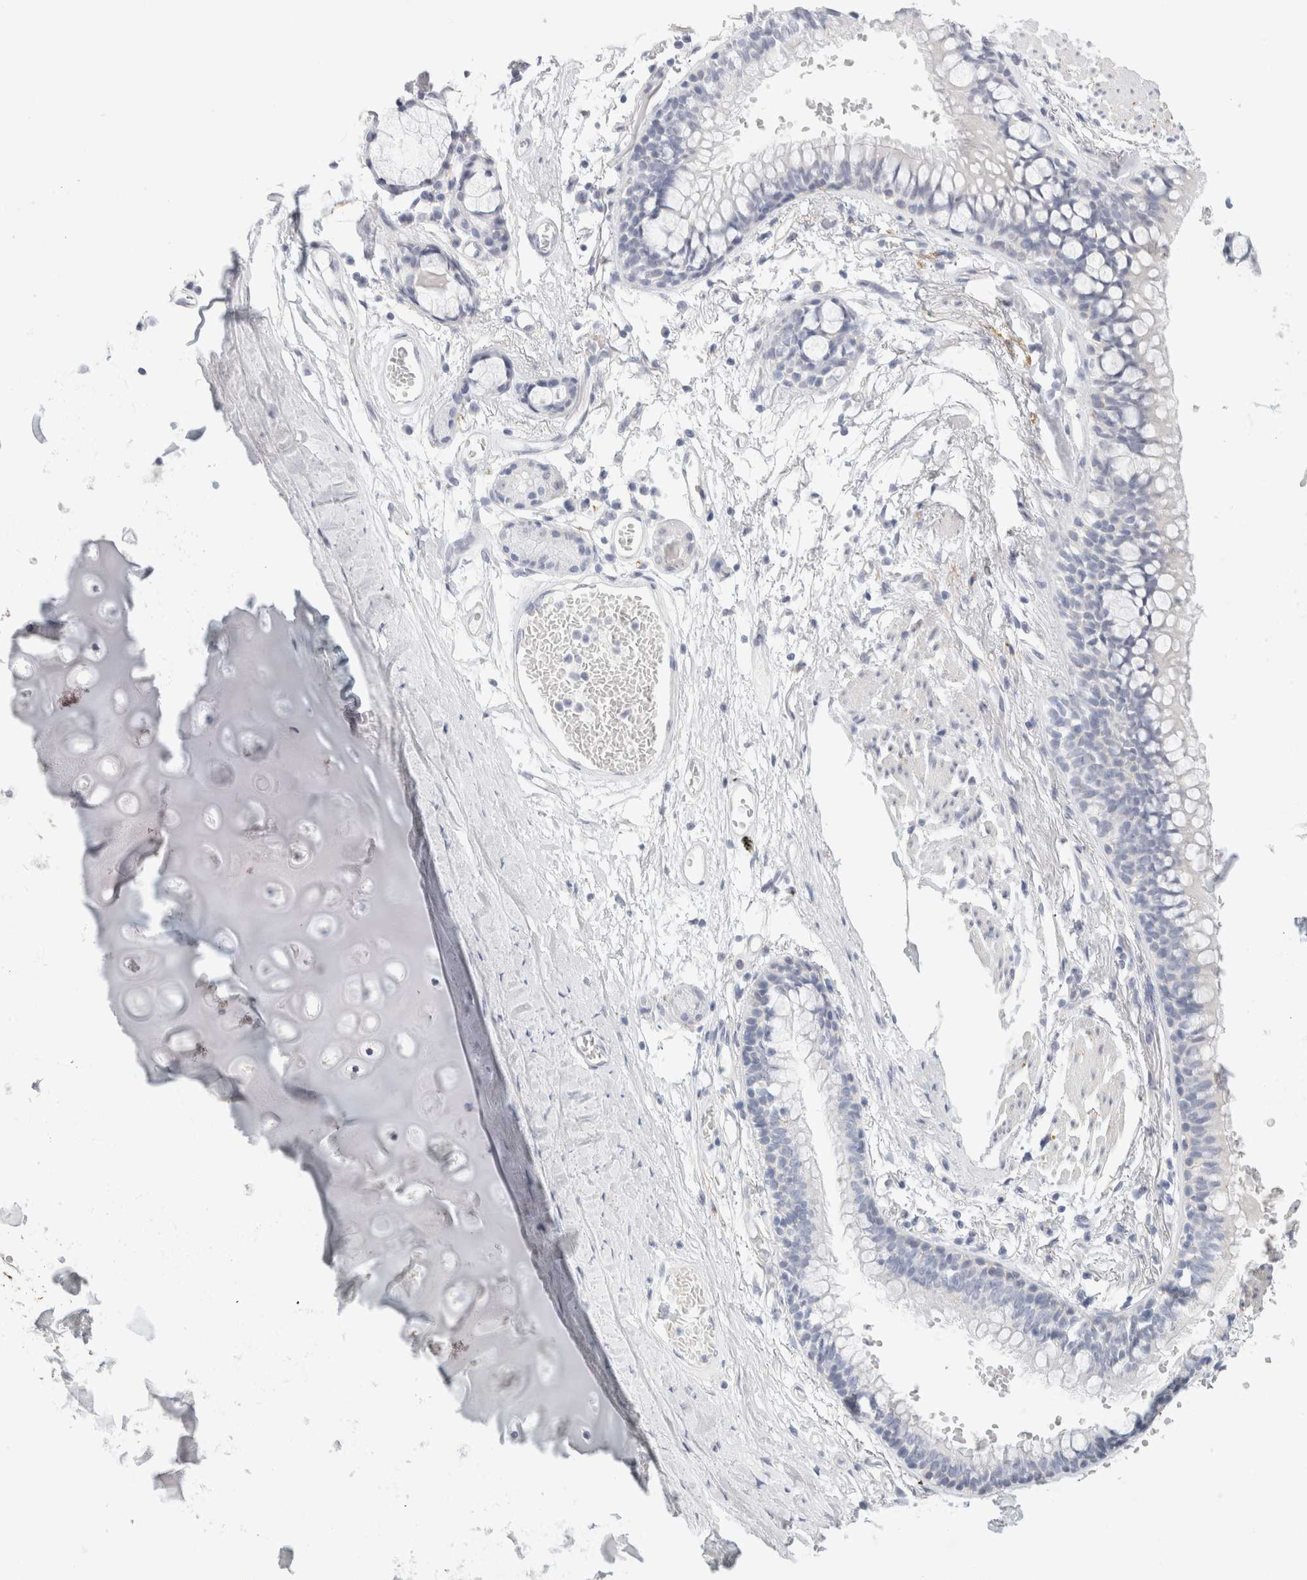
{"staining": {"intensity": "negative", "quantity": "none", "location": "none"}, "tissue": "adipose tissue", "cell_type": "Adipocytes", "image_type": "normal", "snomed": [{"axis": "morphology", "description": "Normal tissue, NOS"}, {"axis": "topography", "description": "Cartilage tissue"}, {"axis": "topography", "description": "Bronchus"}], "caption": "This is a photomicrograph of IHC staining of normal adipose tissue, which shows no expression in adipocytes.", "gene": "RTN4", "patient": {"sex": "female", "age": 73}}